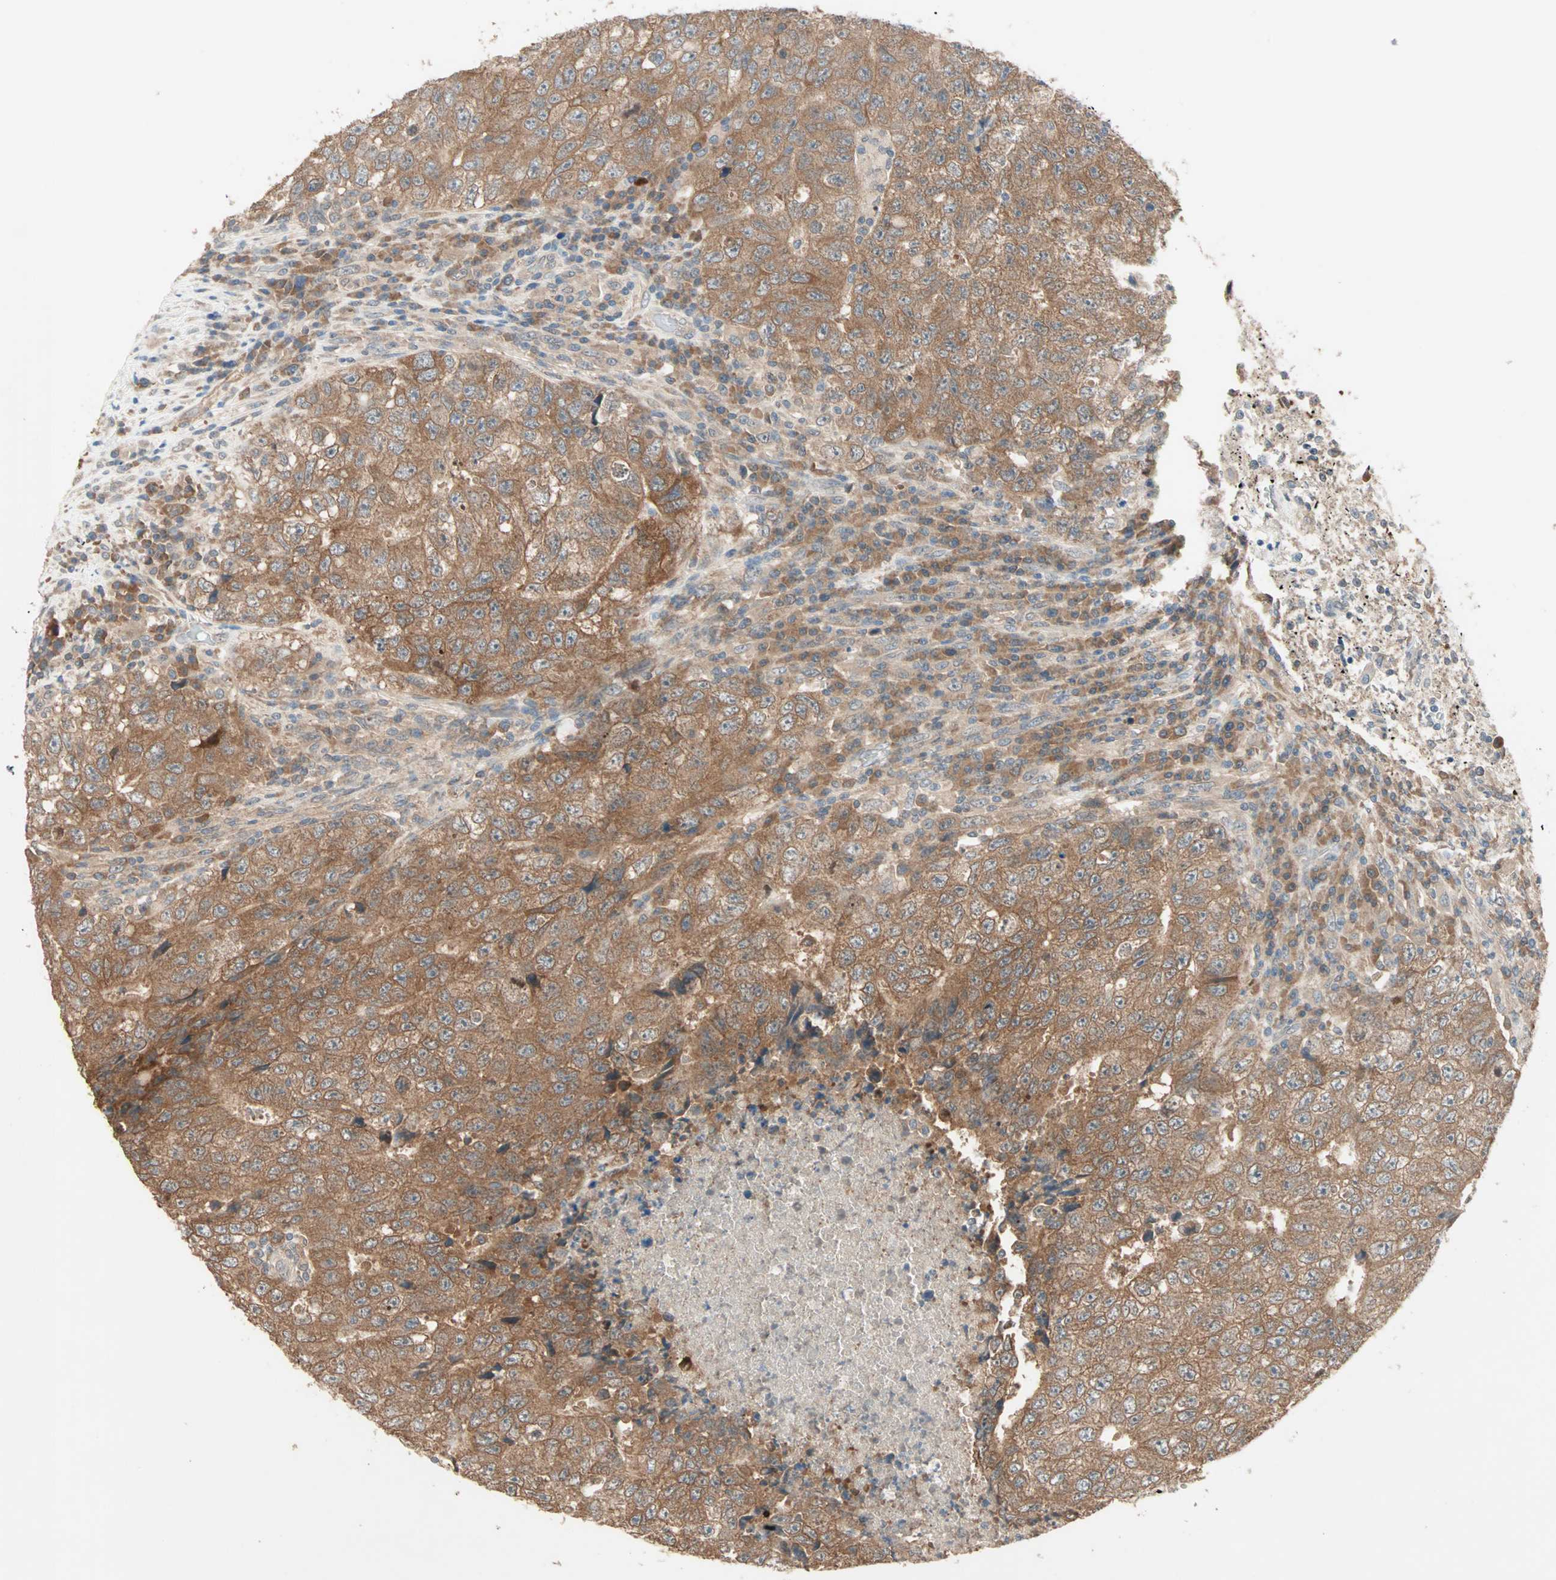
{"staining": {"intensity": "moderate", "quantity": ">75%", "location": "cytoplasmic/membranous"}, "tissue": "testis cancer", "cell_type": "Tumor cells", "image_type": "cancer", "snomed": [{"axis": "morphology", "description": "Necrosis, NOS"}, {"axis": "morphology", "description": "Carcinoma, Embryonal, NOS"}, {"axis": "topography", "description": "Testis"}], "caption": "High-magnification brightfield microscopy of embryonal carcinoma (testis) stained with DAB (brown) and counterstained with hematoxylin (blue). tumor cells exhibit moderate cytoplasmic/membranous staining is seen in approximately>75% of cells.", "gene": "TTF2", "patient": {"sex": "male", "age": 19}}